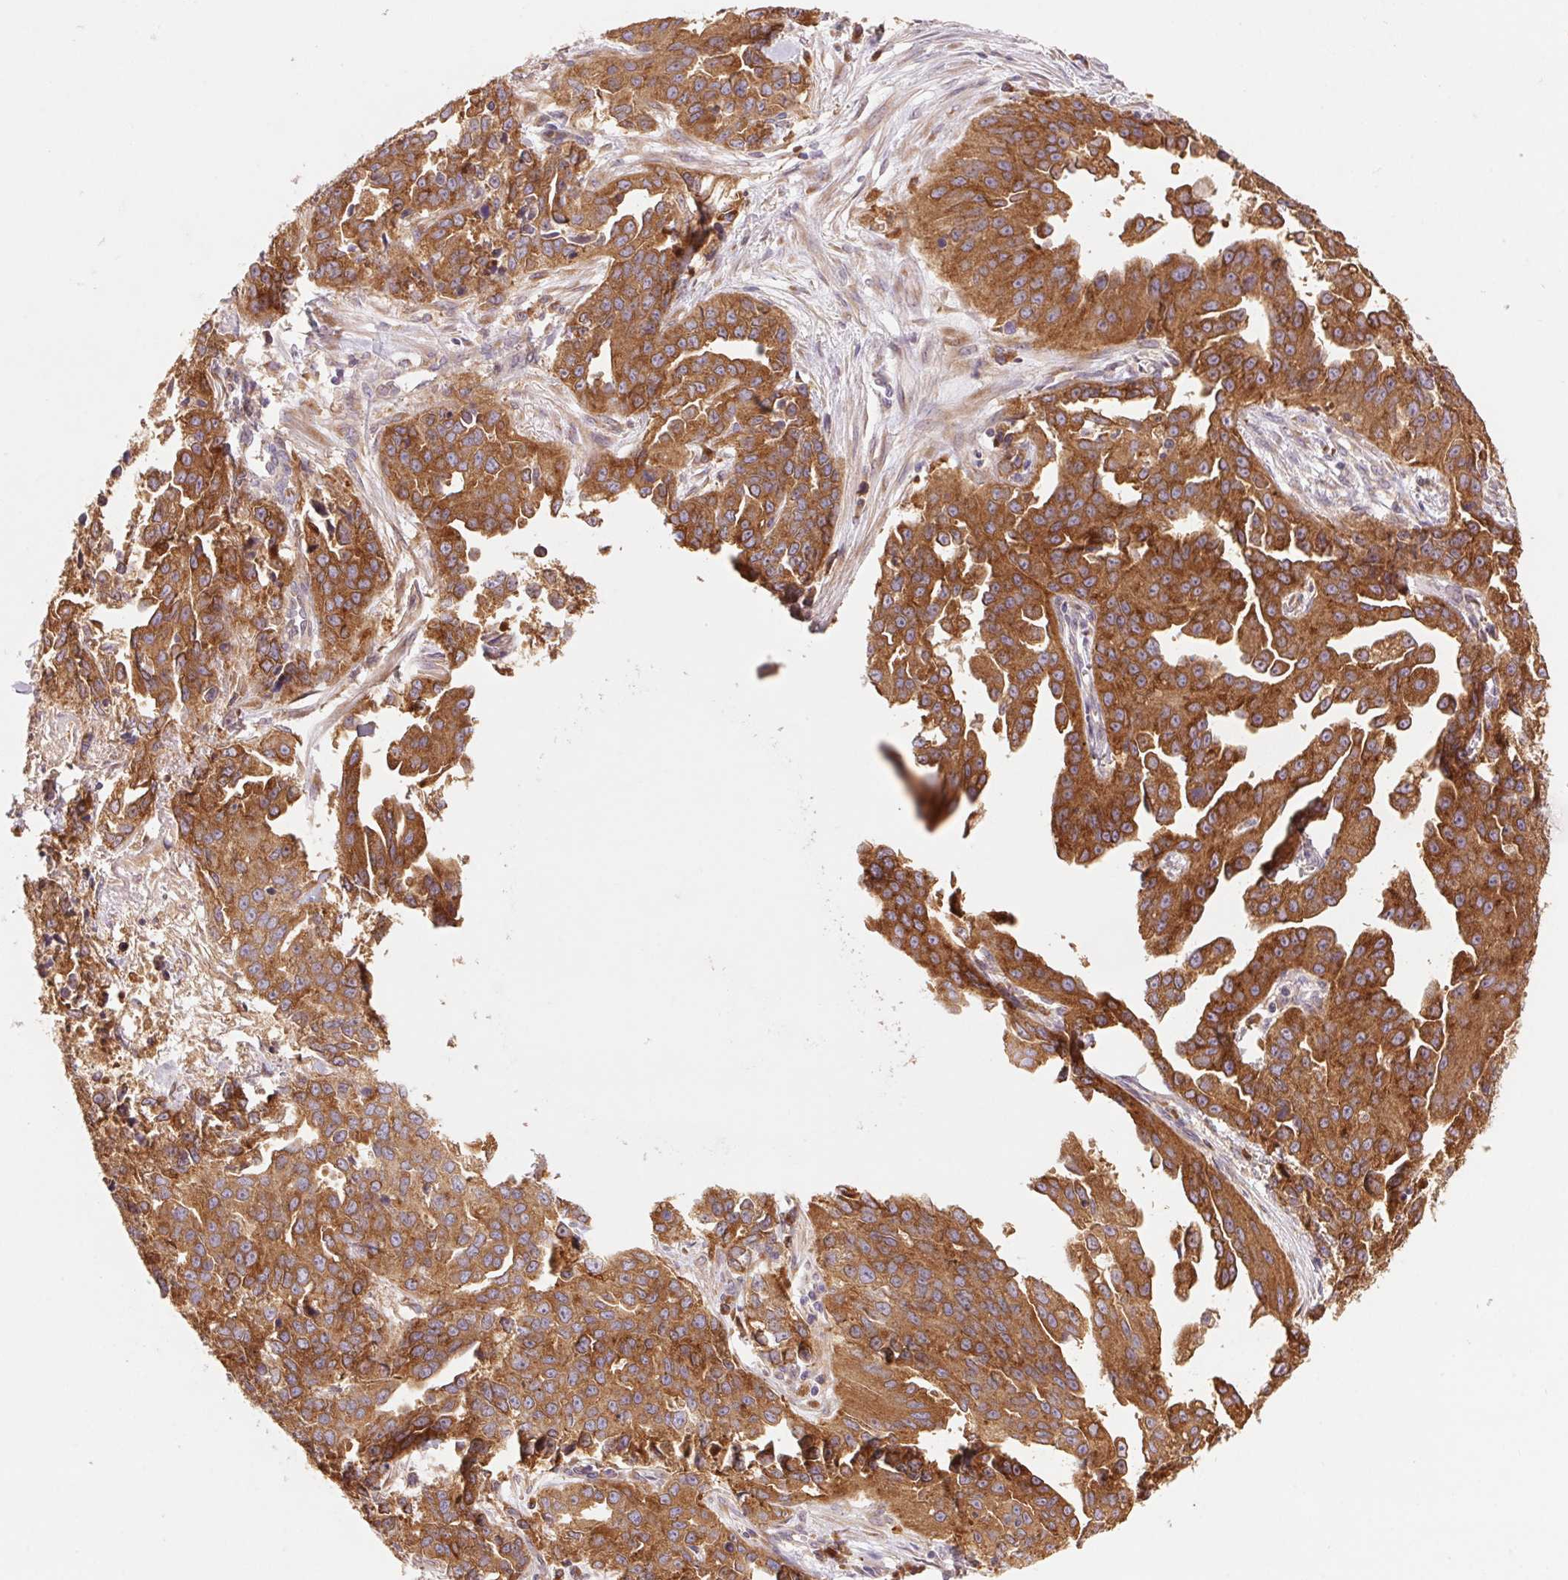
{"staining": {"intensity": "moderate", "quantity": ">75%", "location": "cytoplasmic/membranous"}, "tissue": "ovarian cancer", "cell_type": "Tumor cells", "image_type": "cancer", "snomed": [{"axis": "morphology", "description": "Cystadenocarcinoma, serous, NOS"}, {"axis": "topography", "description": "Ovary"}], "caption": "DAB (3,3'-diaminobenzidine) immunohistochemical staining of ovarian serous cystadenocarcinoma exhibits moderate cytoplasmic/membranous protein positivity in about >75% of tumor cells.", "gene": "RAB1A", "patient": {"sex": "female", "age": 75}}